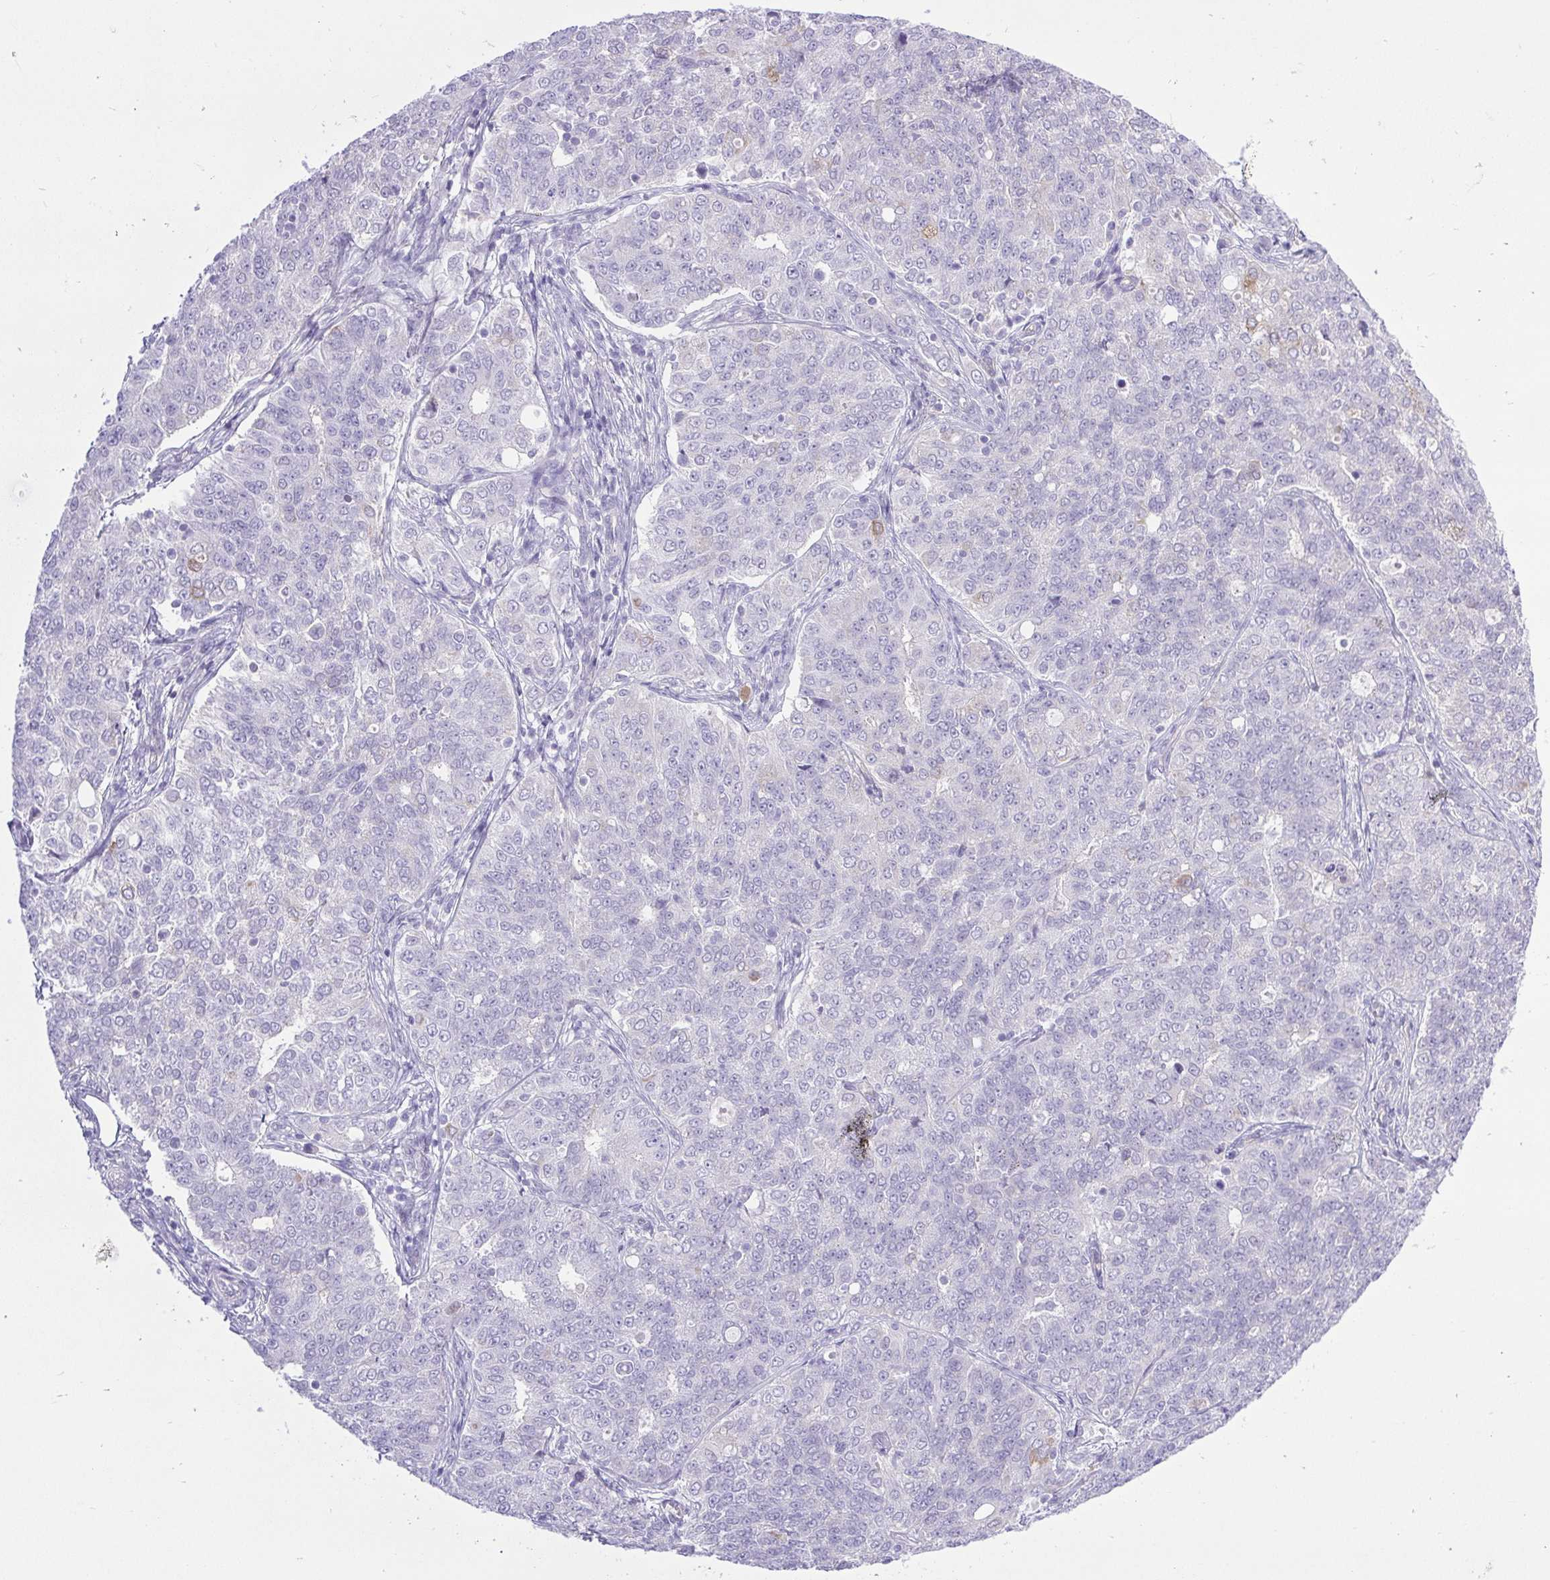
{"staining": {"intensity": "negative", "quantity": "none", "location": "none"}, "tissue": "endometrial cancer", "cell_type": "Tumor cells", "image_type": "cancer", "snomed": [{"axis": "morphology", "description": "Adenocarcinoma, NOS"}, {"axis": "topography", "description": "Endometrium"}], "caption": "Tumor cells are negative for protein expression in human endometrial cancer (adenocarcinoma). The staining is performed using DAB (3,3'-diaminobenzidine) brown chromogen with nuclei counter-stained in using hematoxylin.", "gene": "BCAS1", "patient": {"sex": "female", "age": 43}}